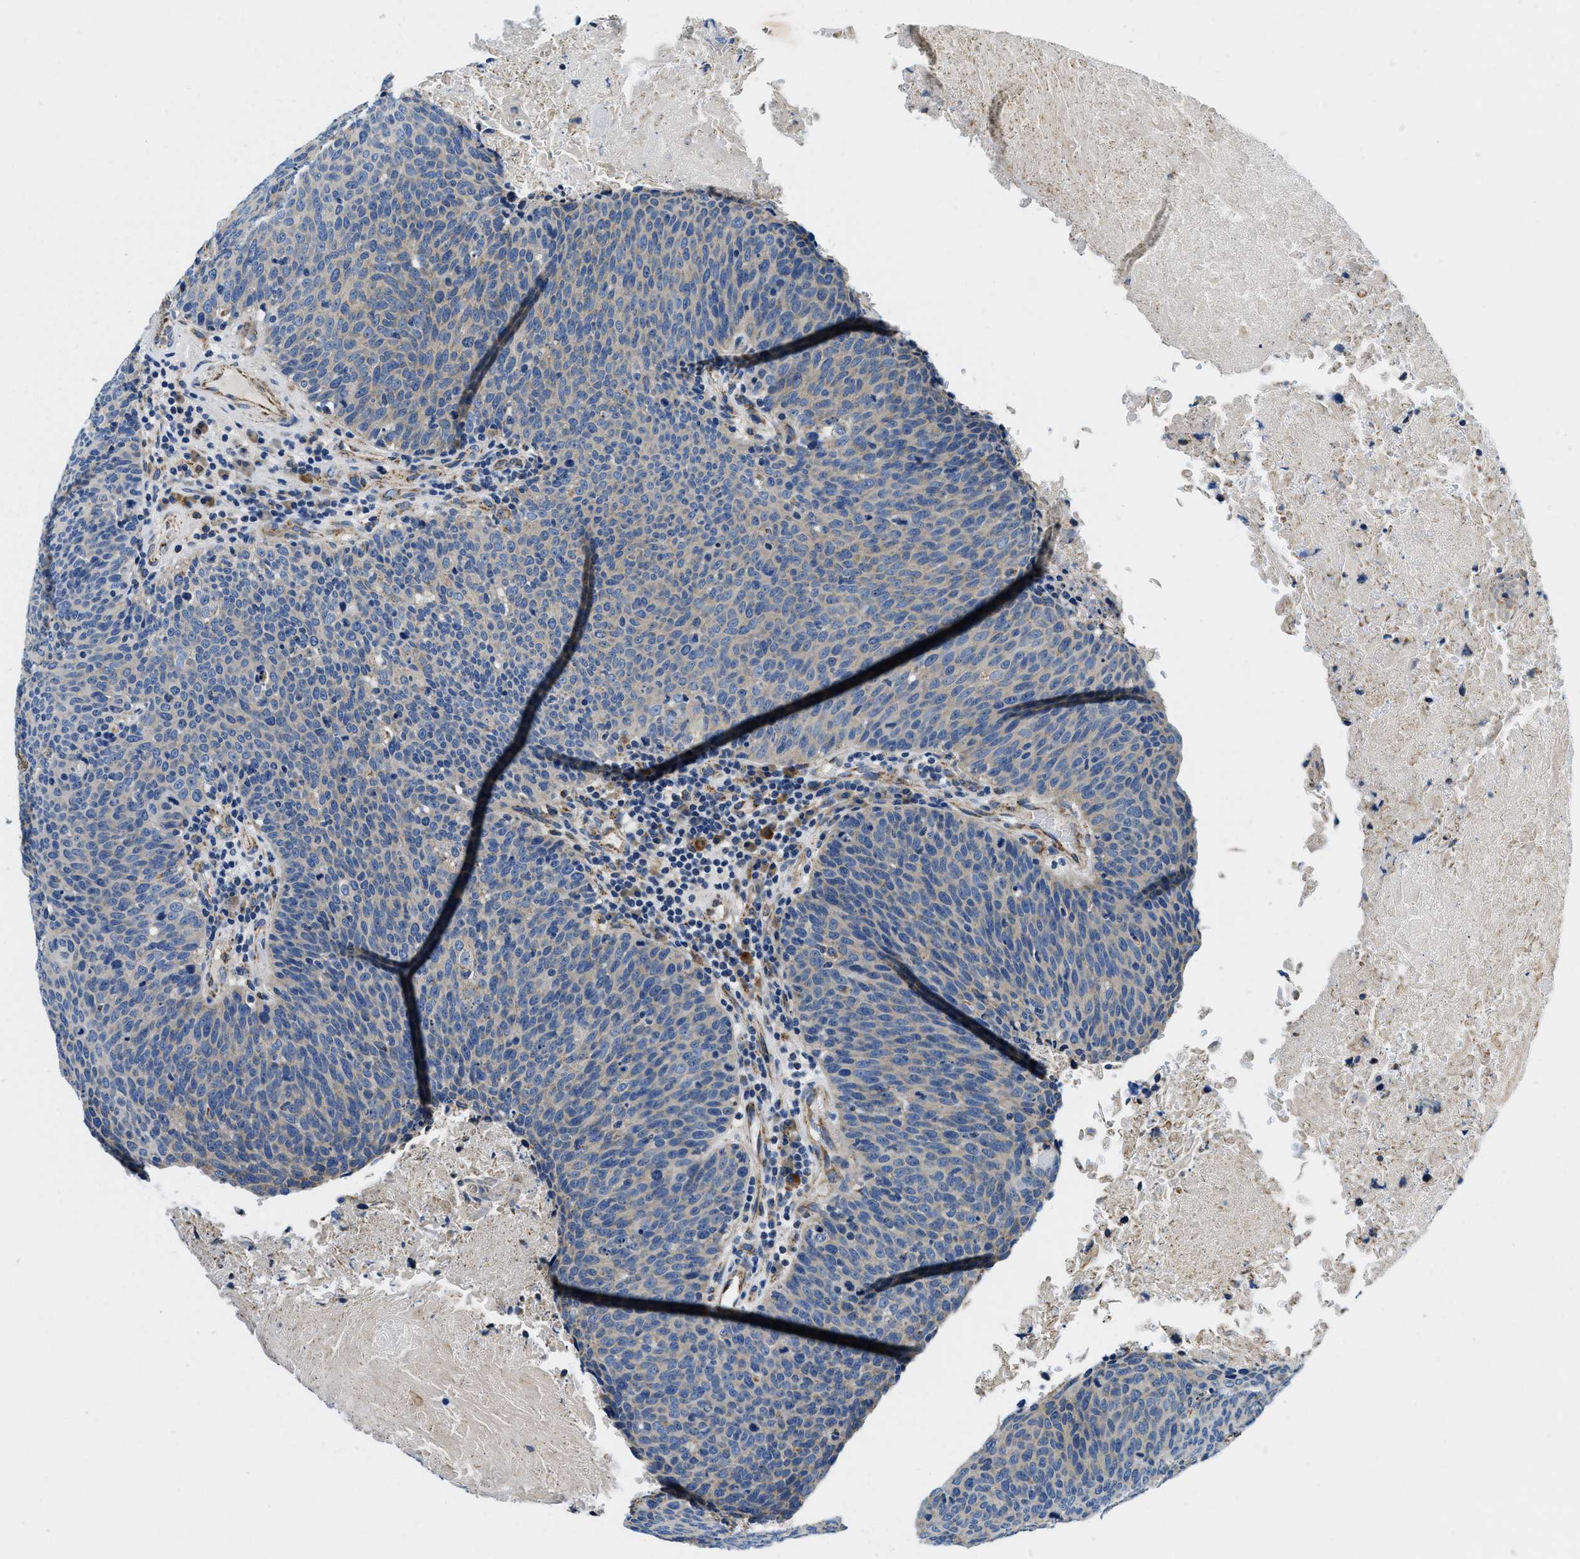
{"staining": {"intensity": "negative", "quantity": "none", "location": "none"}, "tissue": "head and neck cancer", "cell_type": "Tumor cells", "image_type": "cancer", "snomed": [{"axis": "morphology", "description": "Squamous cell carcinoma, NOS"}, {"axis": "morphology", "description": "Squamous cell carcinoma, metastatic, NOS"}, {"axis": "topography", "description": "Lymph node"}, {"axis": "topography", "description": "Head-Neck"}], "caption": "An image of head and neck cancer stained for a protein shows no brown staining in tumor cells.", "gene": "SAMD4B", "patient": {"sex": "male", "age": 62}}